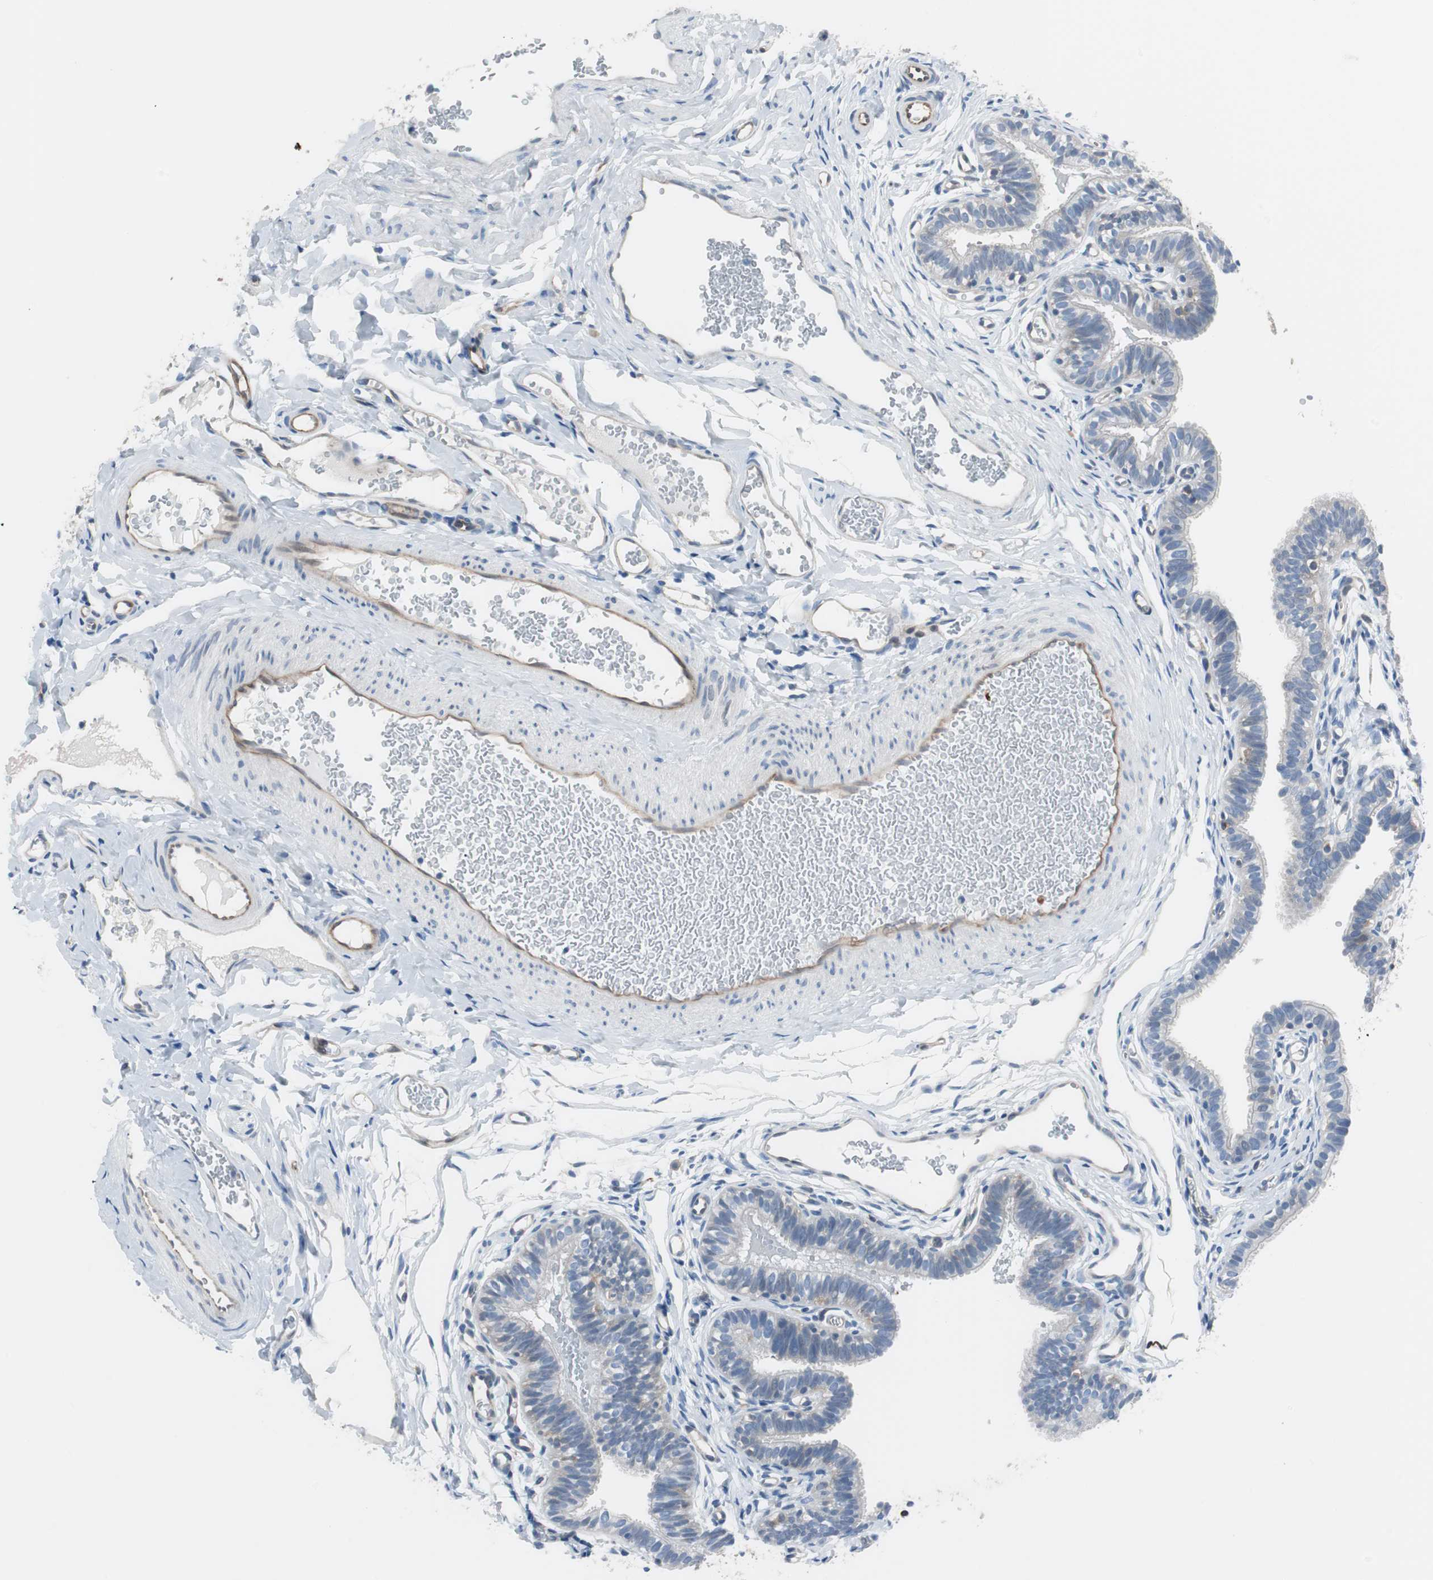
{"staining": {"intensity": "weak", "quantity": "25%-75%", "location": "cytoplasmic/membranous"}, "tissue": "fallopian tube", "cell_type": "Glandular cells", "image_type": "normal", "snomed": [{"axis": "morphology", "description": "Normal tissue, NOS"}, {"axis": "topography", "description": "Fallopian tube"}, {"axis": "topography", "description": "Placenta"}], "caption": "Immunohistochemistry (IHC) photomicrograph of unremarkable fallopian tube: human fallopian tube stained using immunohistochemistry (IHC) shows low levels of weak protein expression localized specifically in the cytoplasmic/membranous of glandular cells, appearing as a cytoplasmic/membranous brown color.", "gene": "SWAP70", "patient": {"sex": "female", "age": 34}}